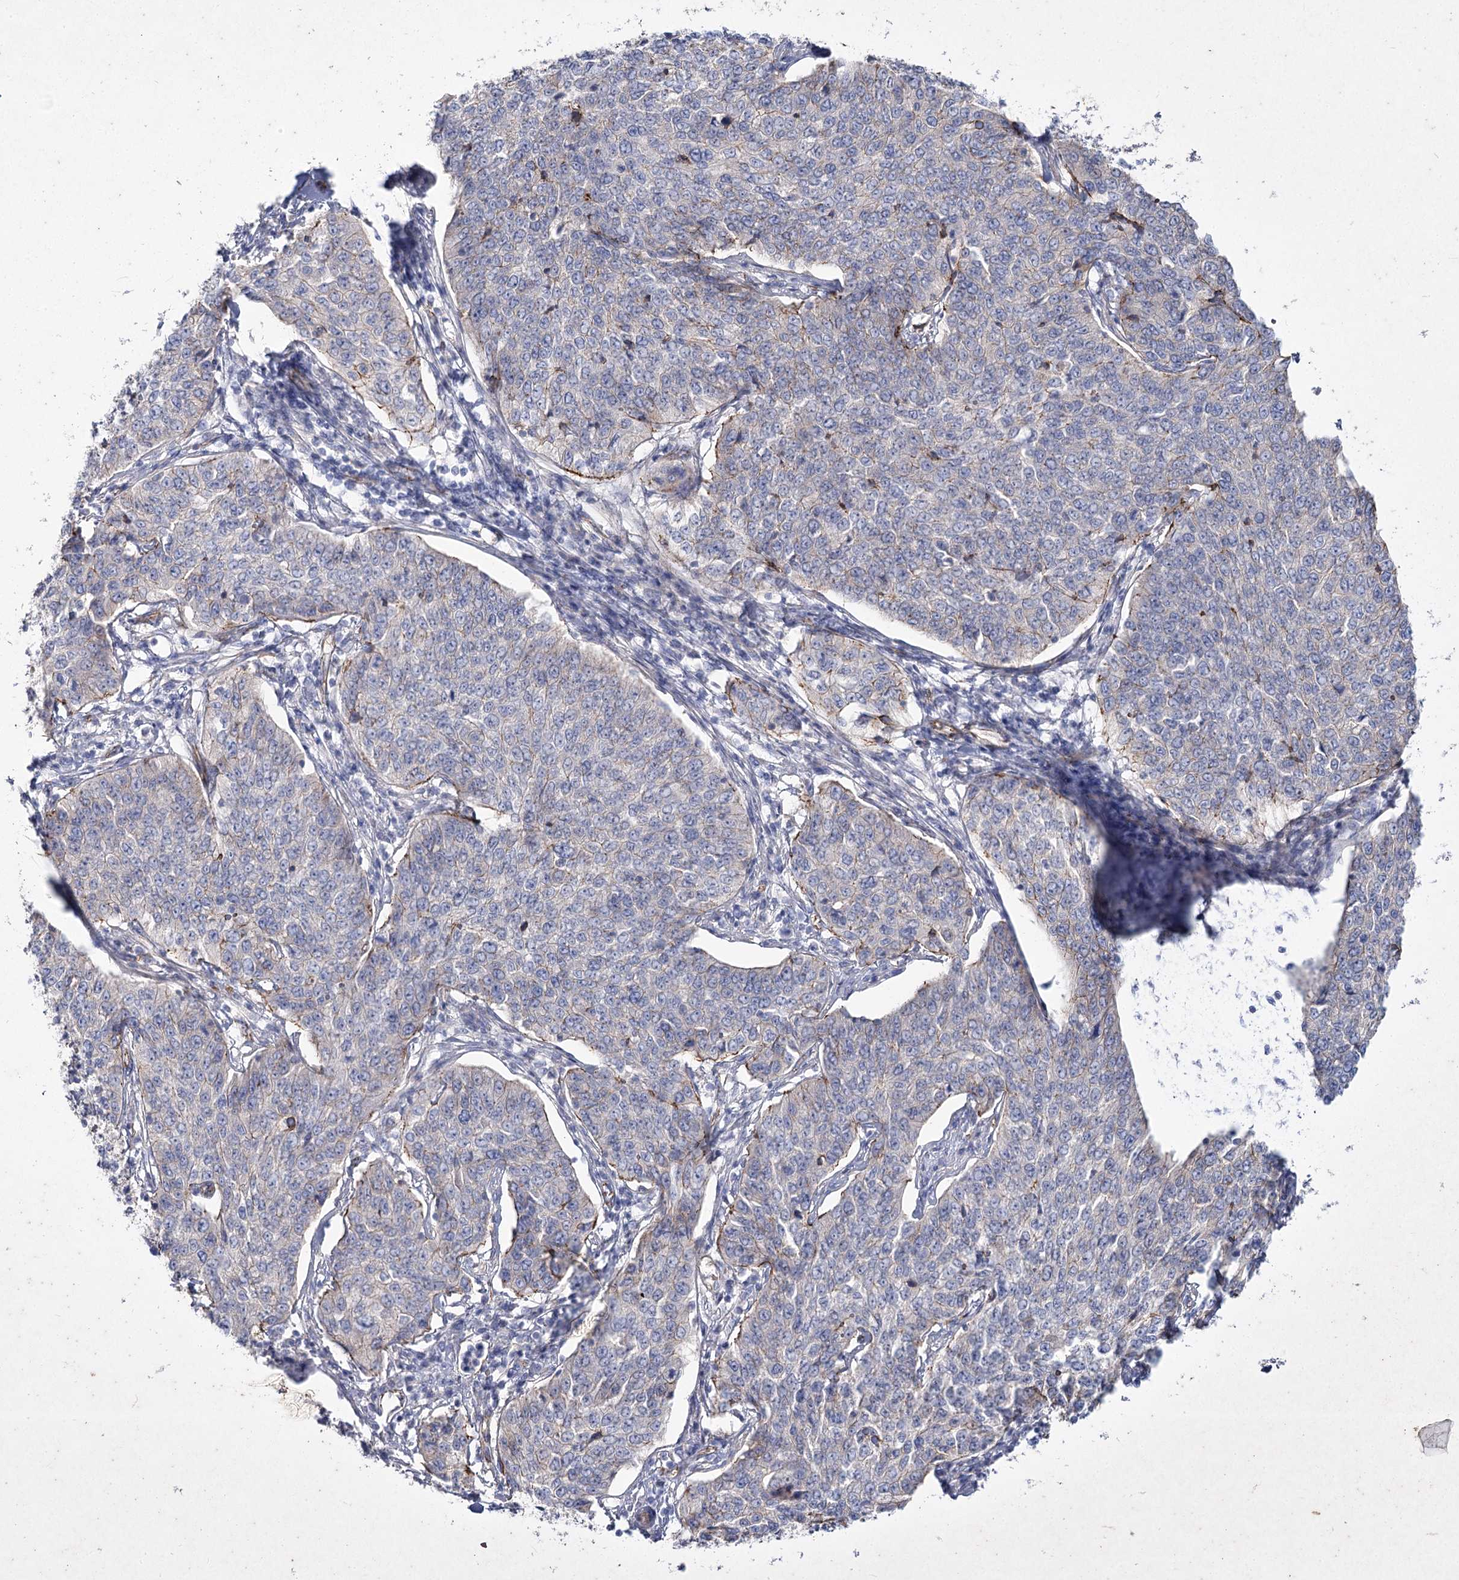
{"staining": {"intensity": "negative", "quantity": "none", "location": "none"}, "tissue": "cervical cancer", "cell_type": "Tumor cells", "image_type": "cancer", "snomed": [{"axis": "morphology", "description": "Squamous cell carcinoma, NOS"}, {"axis": "topography", "description": "Cervix"}], "caption": "Squamous cell carcinoma (cervical) stained for a protein using immunohistochemistry (IHC) exhibits no staining tumor cells.", "gene": "LDLRAD3", "patient": {"sex": "female", "age": 35}}